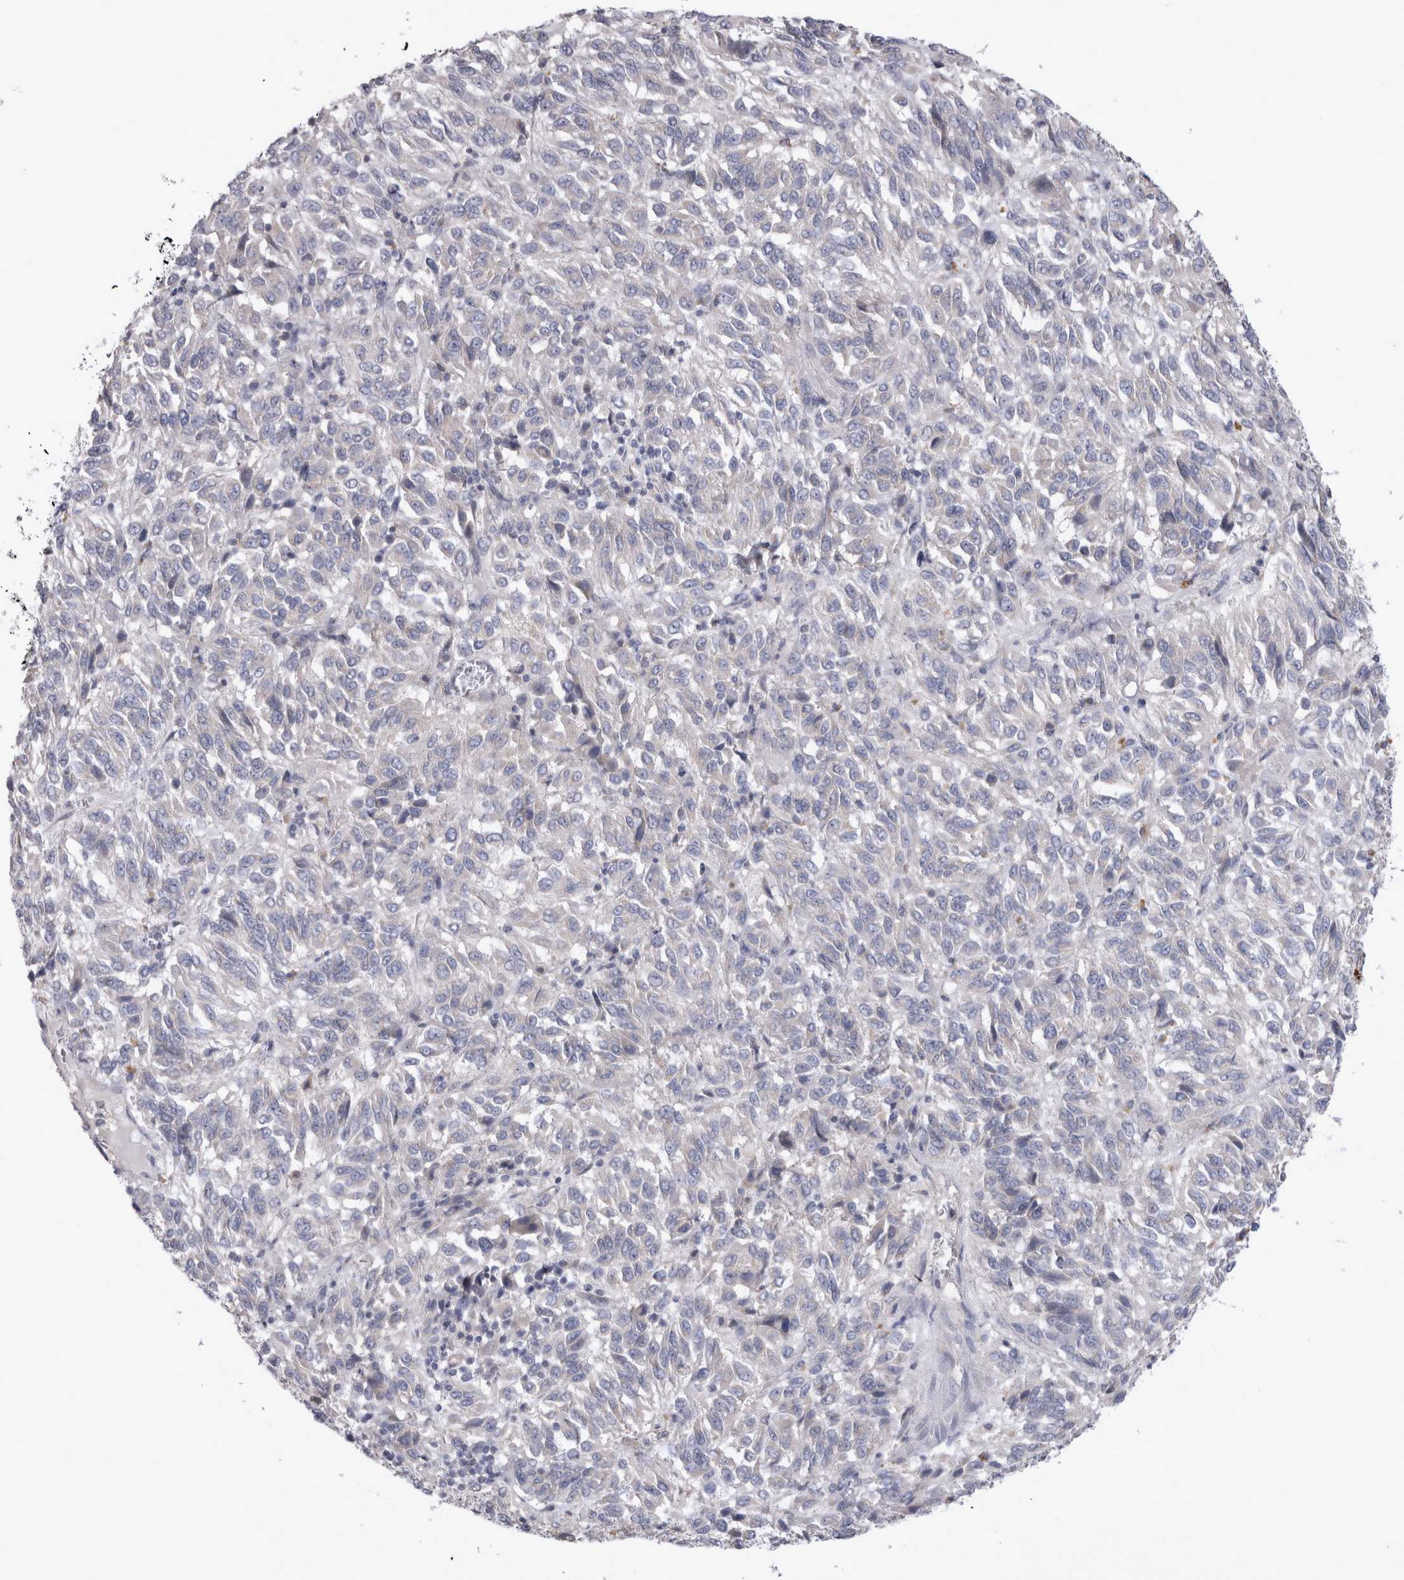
{"staining": {"intensity": "negative", "quantity": "none", "location": "none"}, "tissue": "melanoma", "cell_type": "Tumor cells", "image_type": "cancer", "snomed": [{"axis": "morphology", "description": "Malignant melanoma, Metastatic site"}, {"axis": "topography", "description": "Lung"}], "caption": "An immunohistochemistry (IHC) photomicrograph of melanoma is shown. There is no staining in tumor cells of melanoma.", "gene": "LRRC40", "patient": {"sex": "male", "age": 64}}